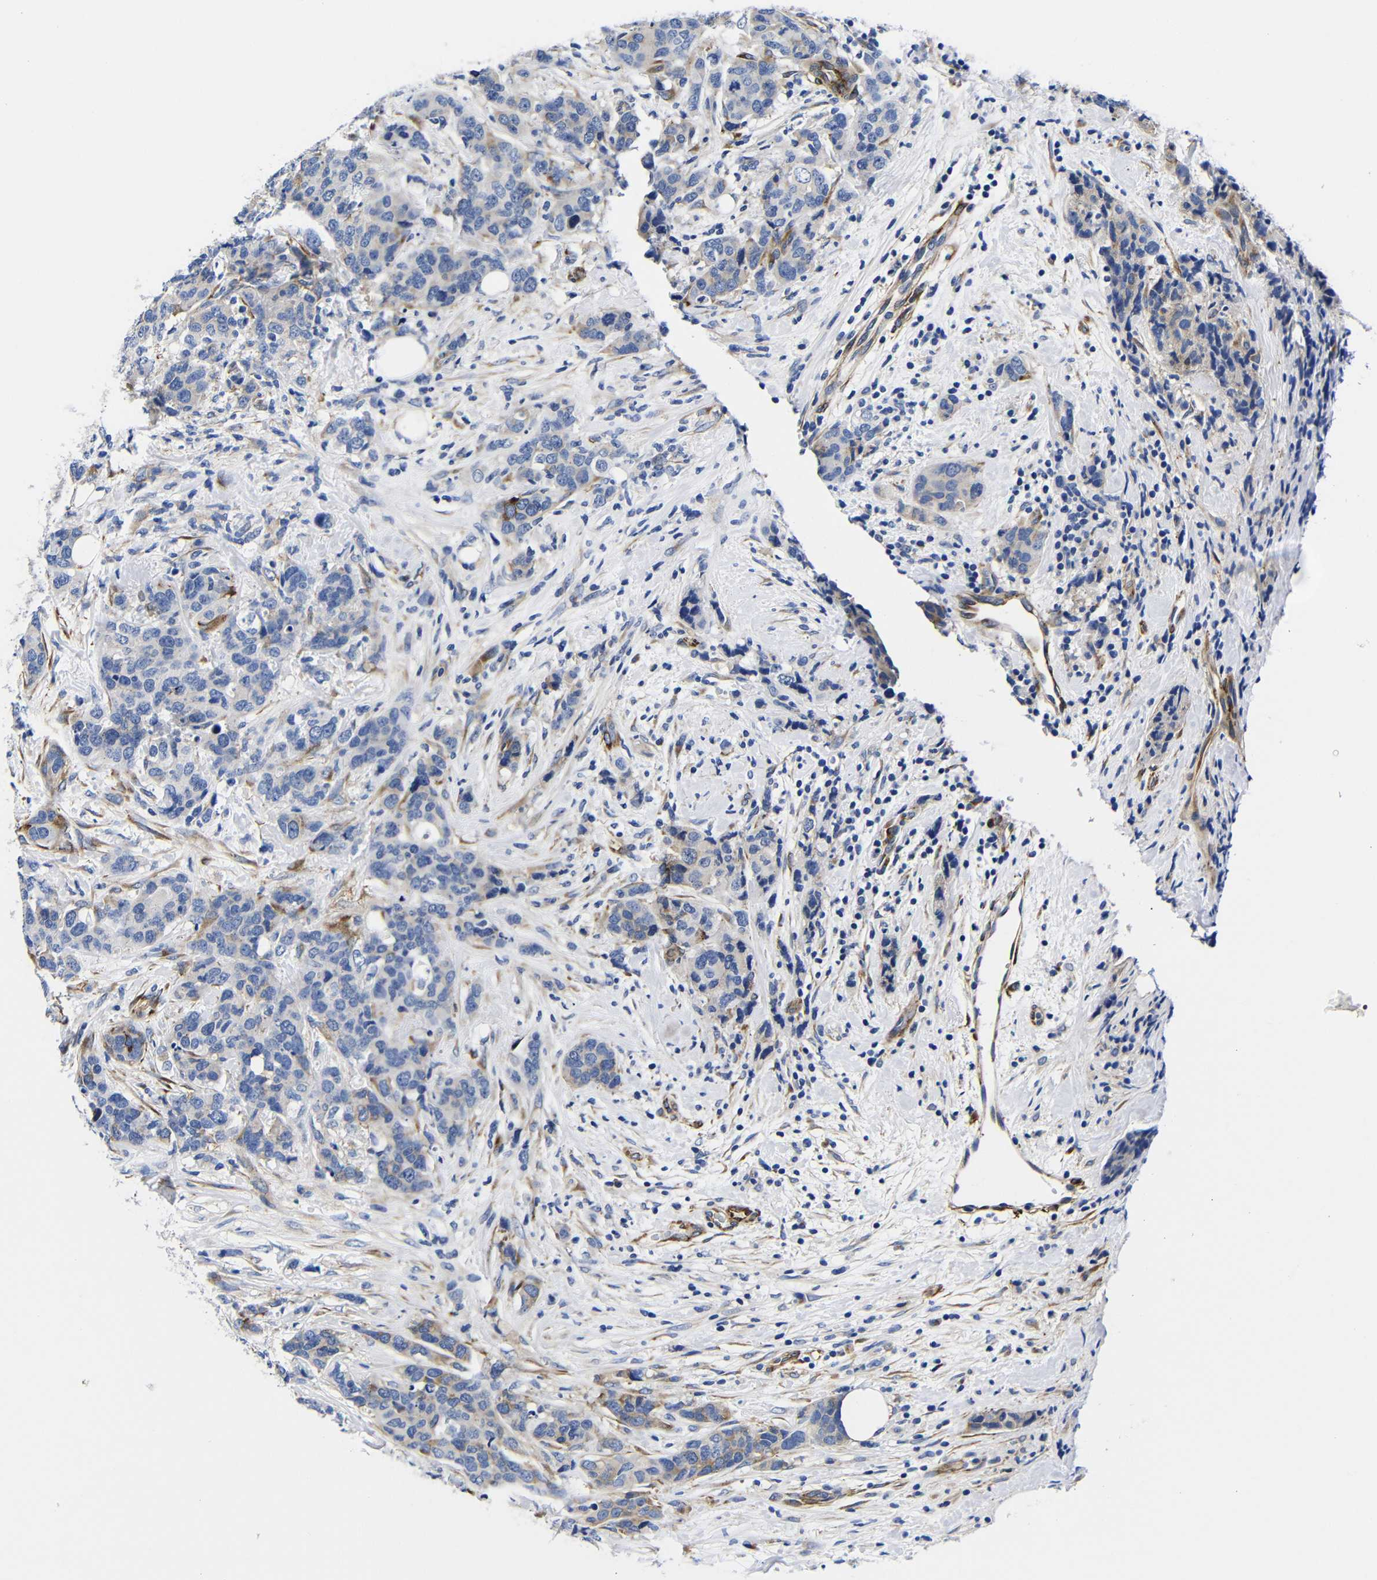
{"staining": {"intensity": "negative", "quantity": "none", "location": "none"}, "tissue": "breast cancer", "cell_type": "Tumor cells", "image_type": "cancer", "snomed": [{"axis": "morphology", "description": "Lobular carcinoma"}, {"axis": "topography", "description": "Breast"}], "caption": "Immunohistochemistry photomicrograph of lobular carcinoma (breast) stained for a protein (brown), which reveals no positivity in tumor cells.", "gene": "LRIG1", "patient": {"sex": "female", "age": 59}}